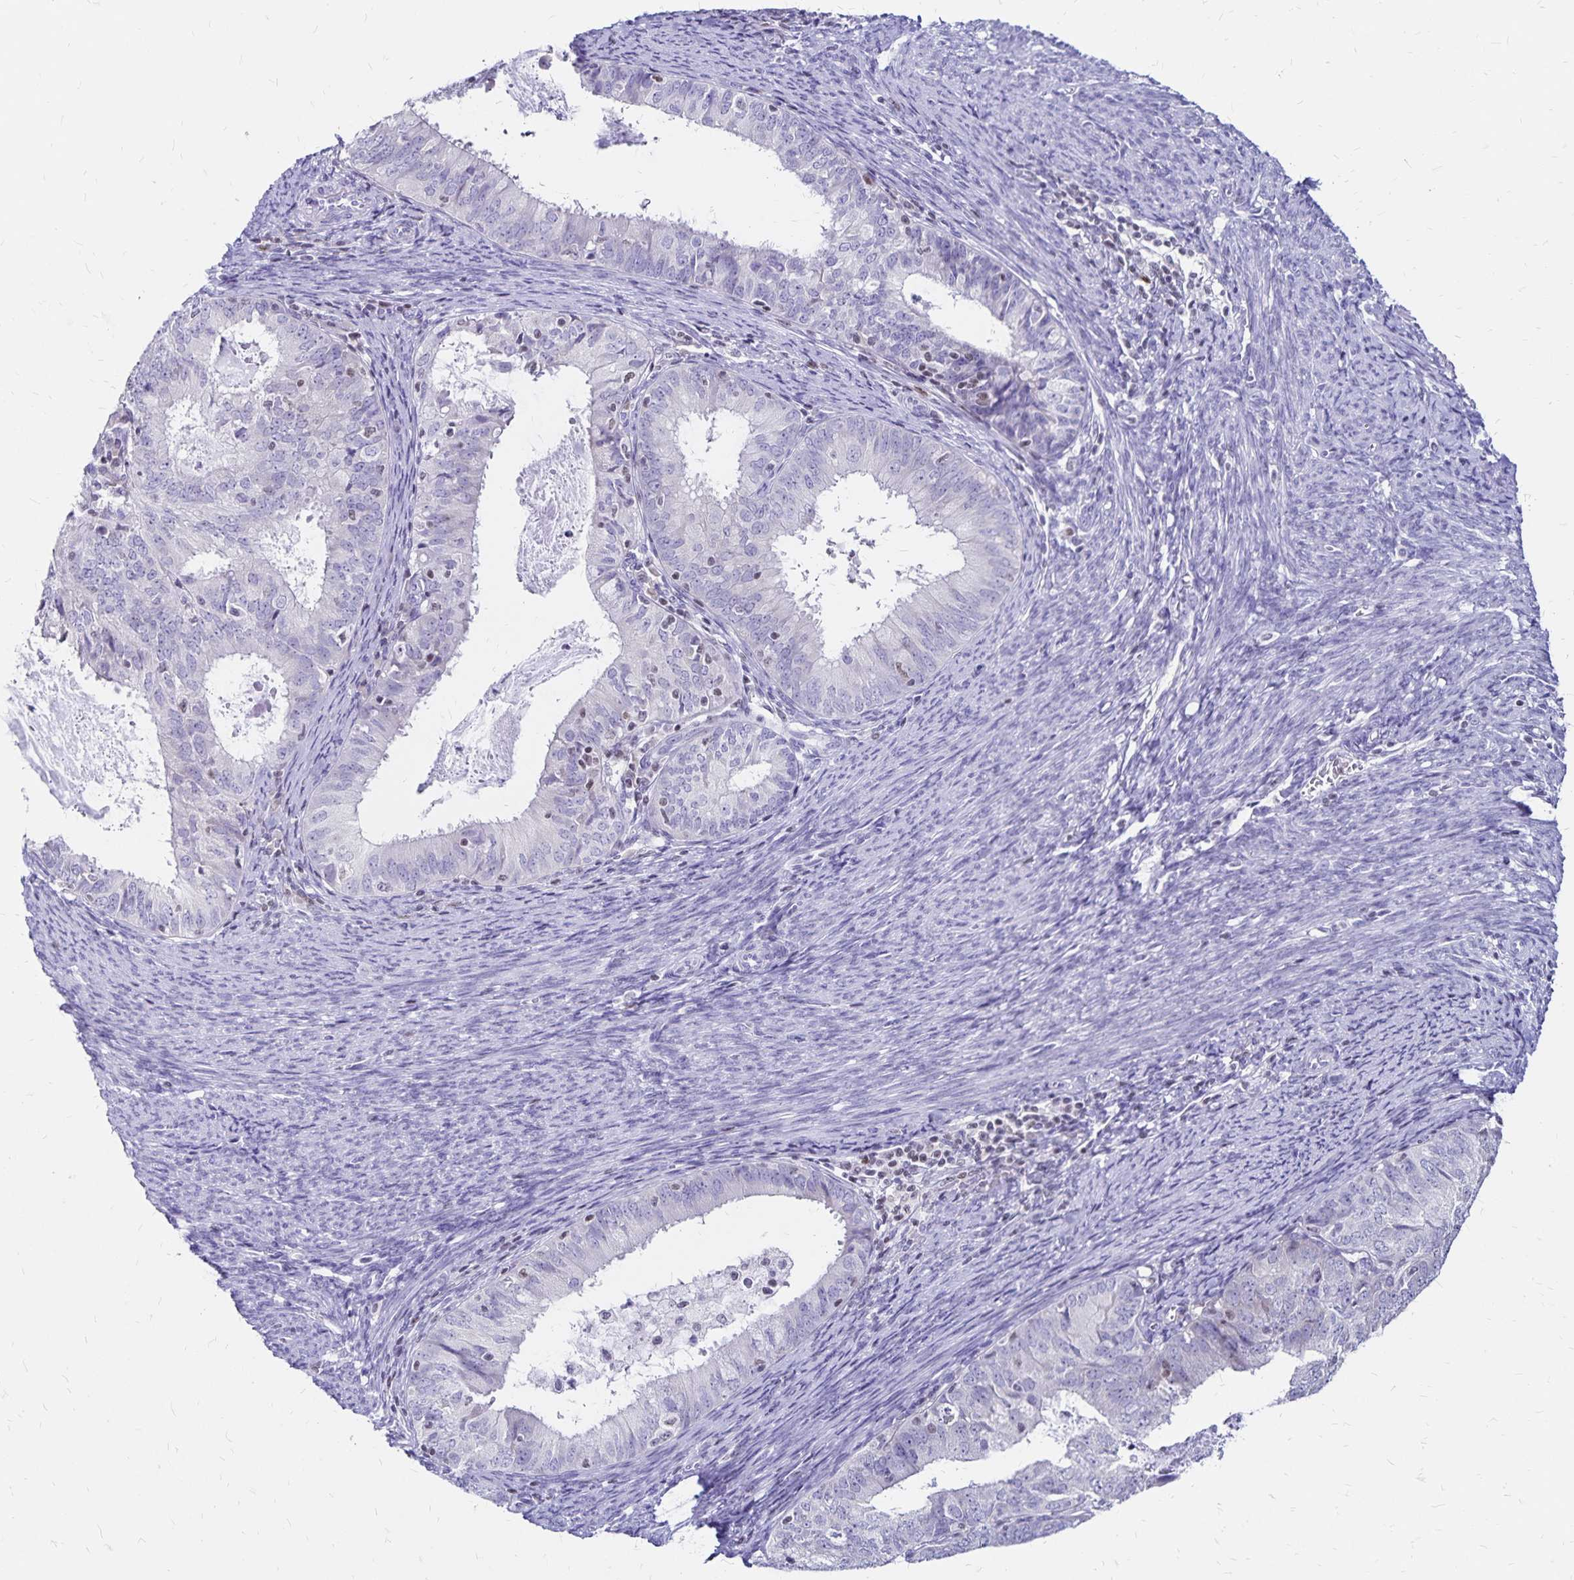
{"staining": {"intensity": "negative", "quantity": "none", "location": "none"}, "tissue": "endometrial cancer", "cell_type": "Tumor cells", "image_type": "cancer", "snomed": [{"axis": "morphology", "description": "Adenocarcinoma, NOS"}, {"axis": "topography", "description": "Endometrium"}], "caption": "Human adenocarcinoma (endometrial) stained for a protein using IHC exhibits no positivity in tumor cells.", "gene": "IKZF1", "patient": {"sex": "female", "age": 57}}